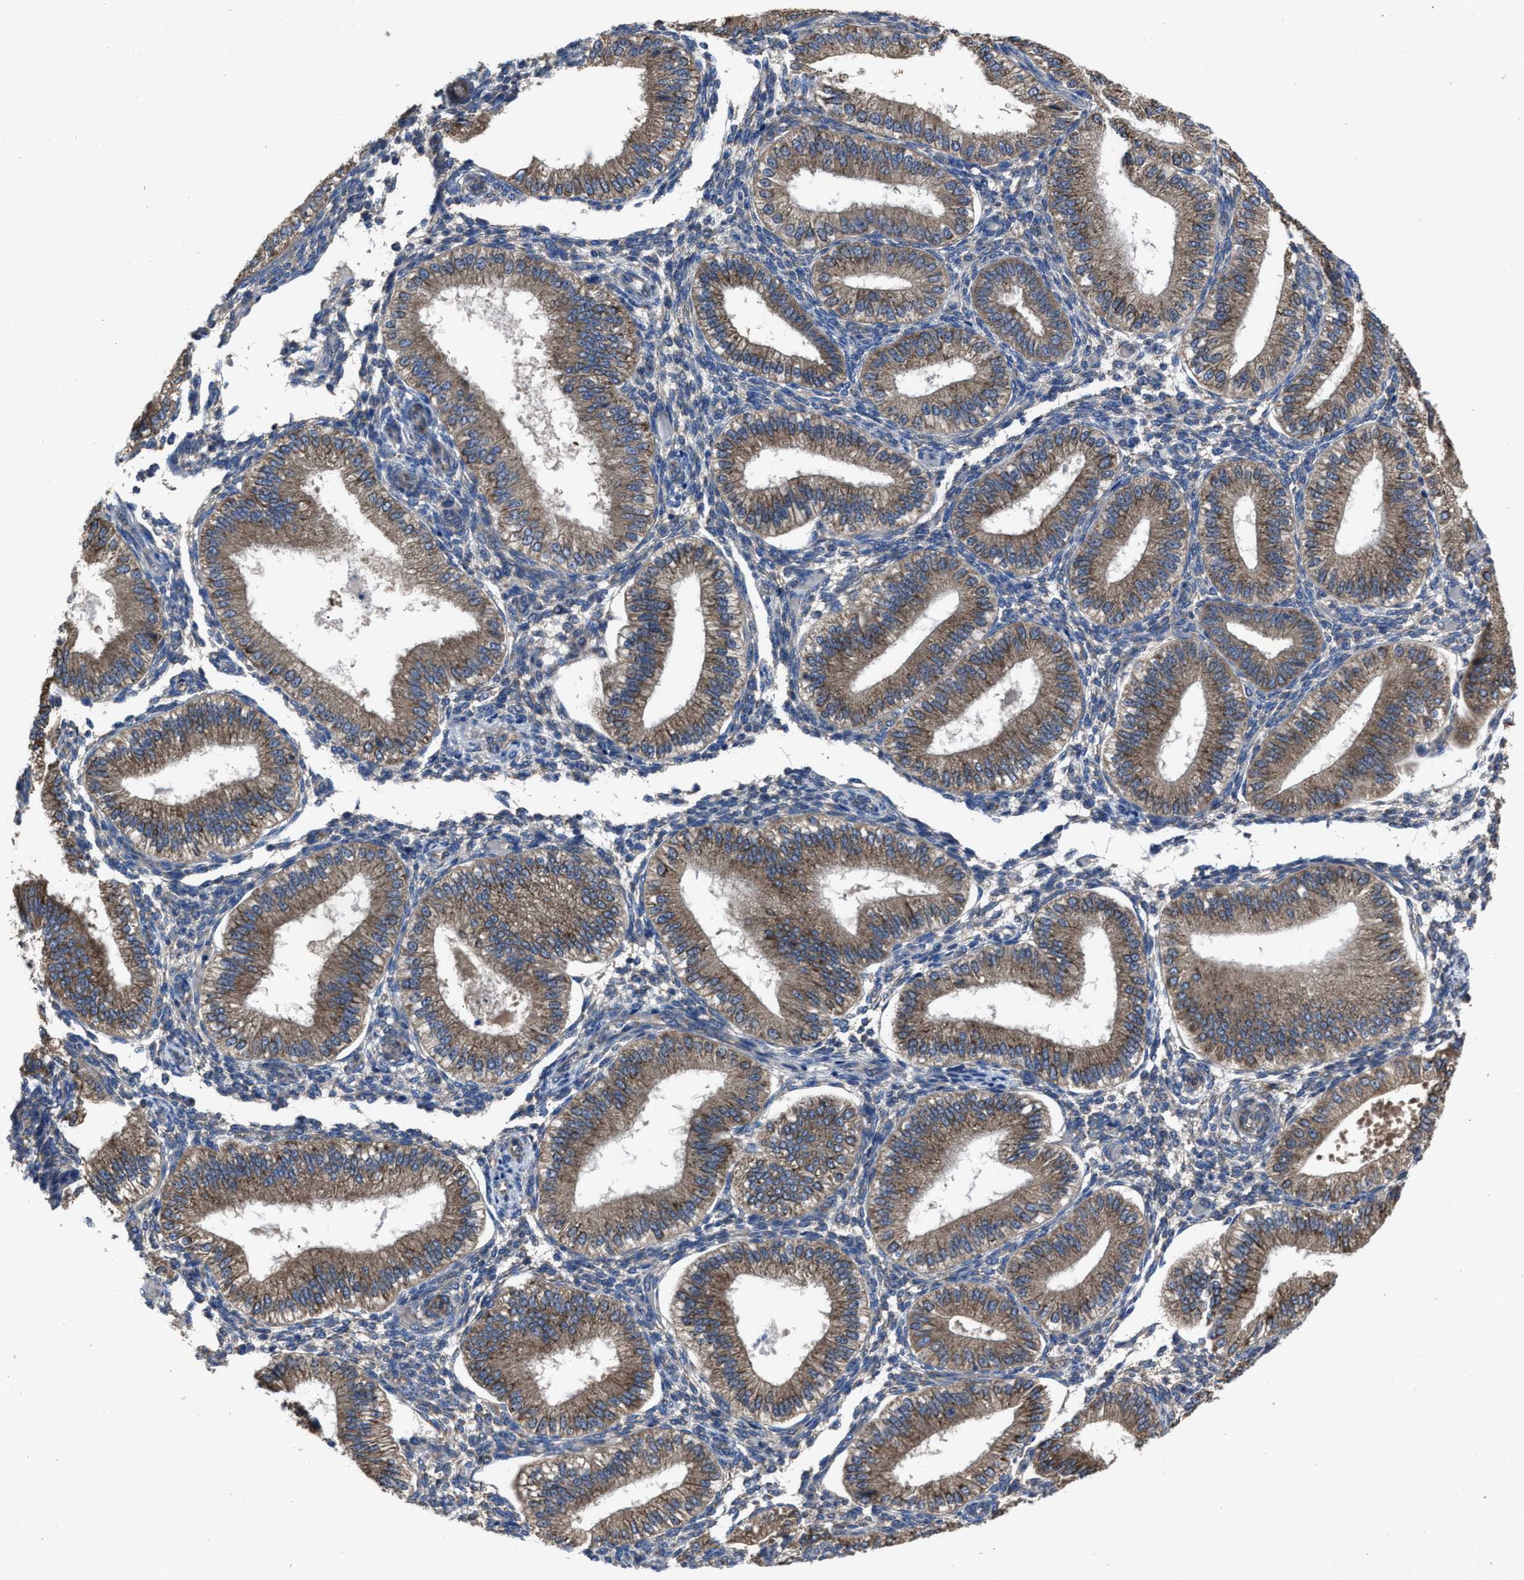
{"staining": {"intensity": "weak", "quantity": "<25%", "location": "cytoplasmic/membranous"}, "tissue": "endometrium", "cell_type": "Cells in endometrial stroma", "image_type": "normal", "snomed": [{"axis": "morphology", "description": "Normal tissue, NOS"}, {"axis": "topography", "description": "Endometrium"}], "caption": "Cells in endometrial stroma show no significant protein staining in unremarkable endometrium. (Brightfield microscopy of DAB (3,3'-diaminobenzidine) IHC at high magnification).", "gene": "UPF1", "patient": {"sex": "female", "age": 39}}